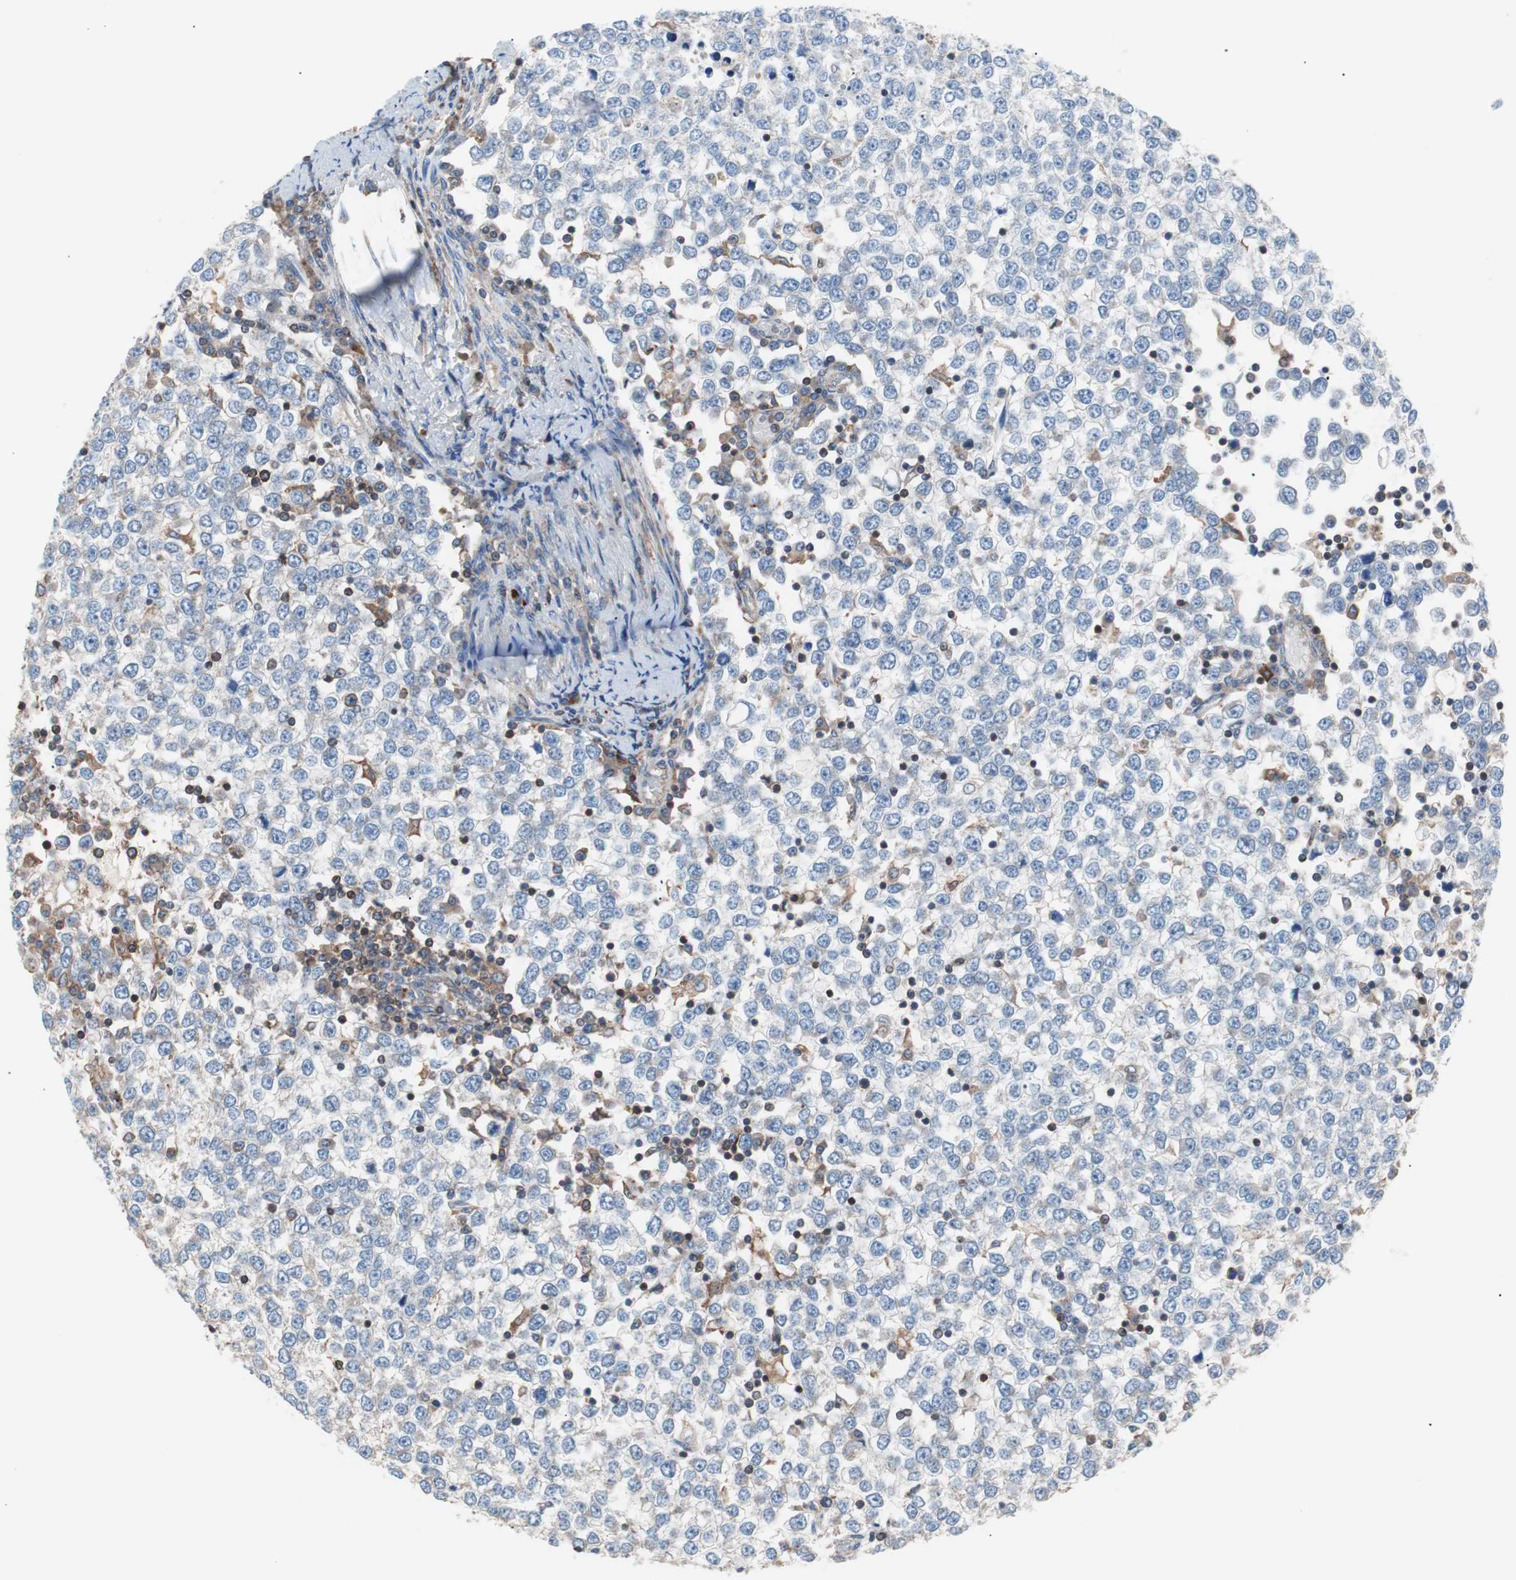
{"staining": {"intensity": "weak", "quantity": "<25%", "location": "cytoplasmic/membranous"}, "tissue": "testis cancer", "cell_type": "Tumor cells", "image_type": "cancer", "snomed": [{"axis": "morphology", "description": "Seminoma, NOS"}, {"axis": "topography", "description": "Testis"}], "caption": "This is a histopathology image of immunohistochemistry (IHC) staining of testis cancer, which shows no expression in tumor cells.", "gene": "PIK3R1", "patient": {"sex": "male", "age": 65}}